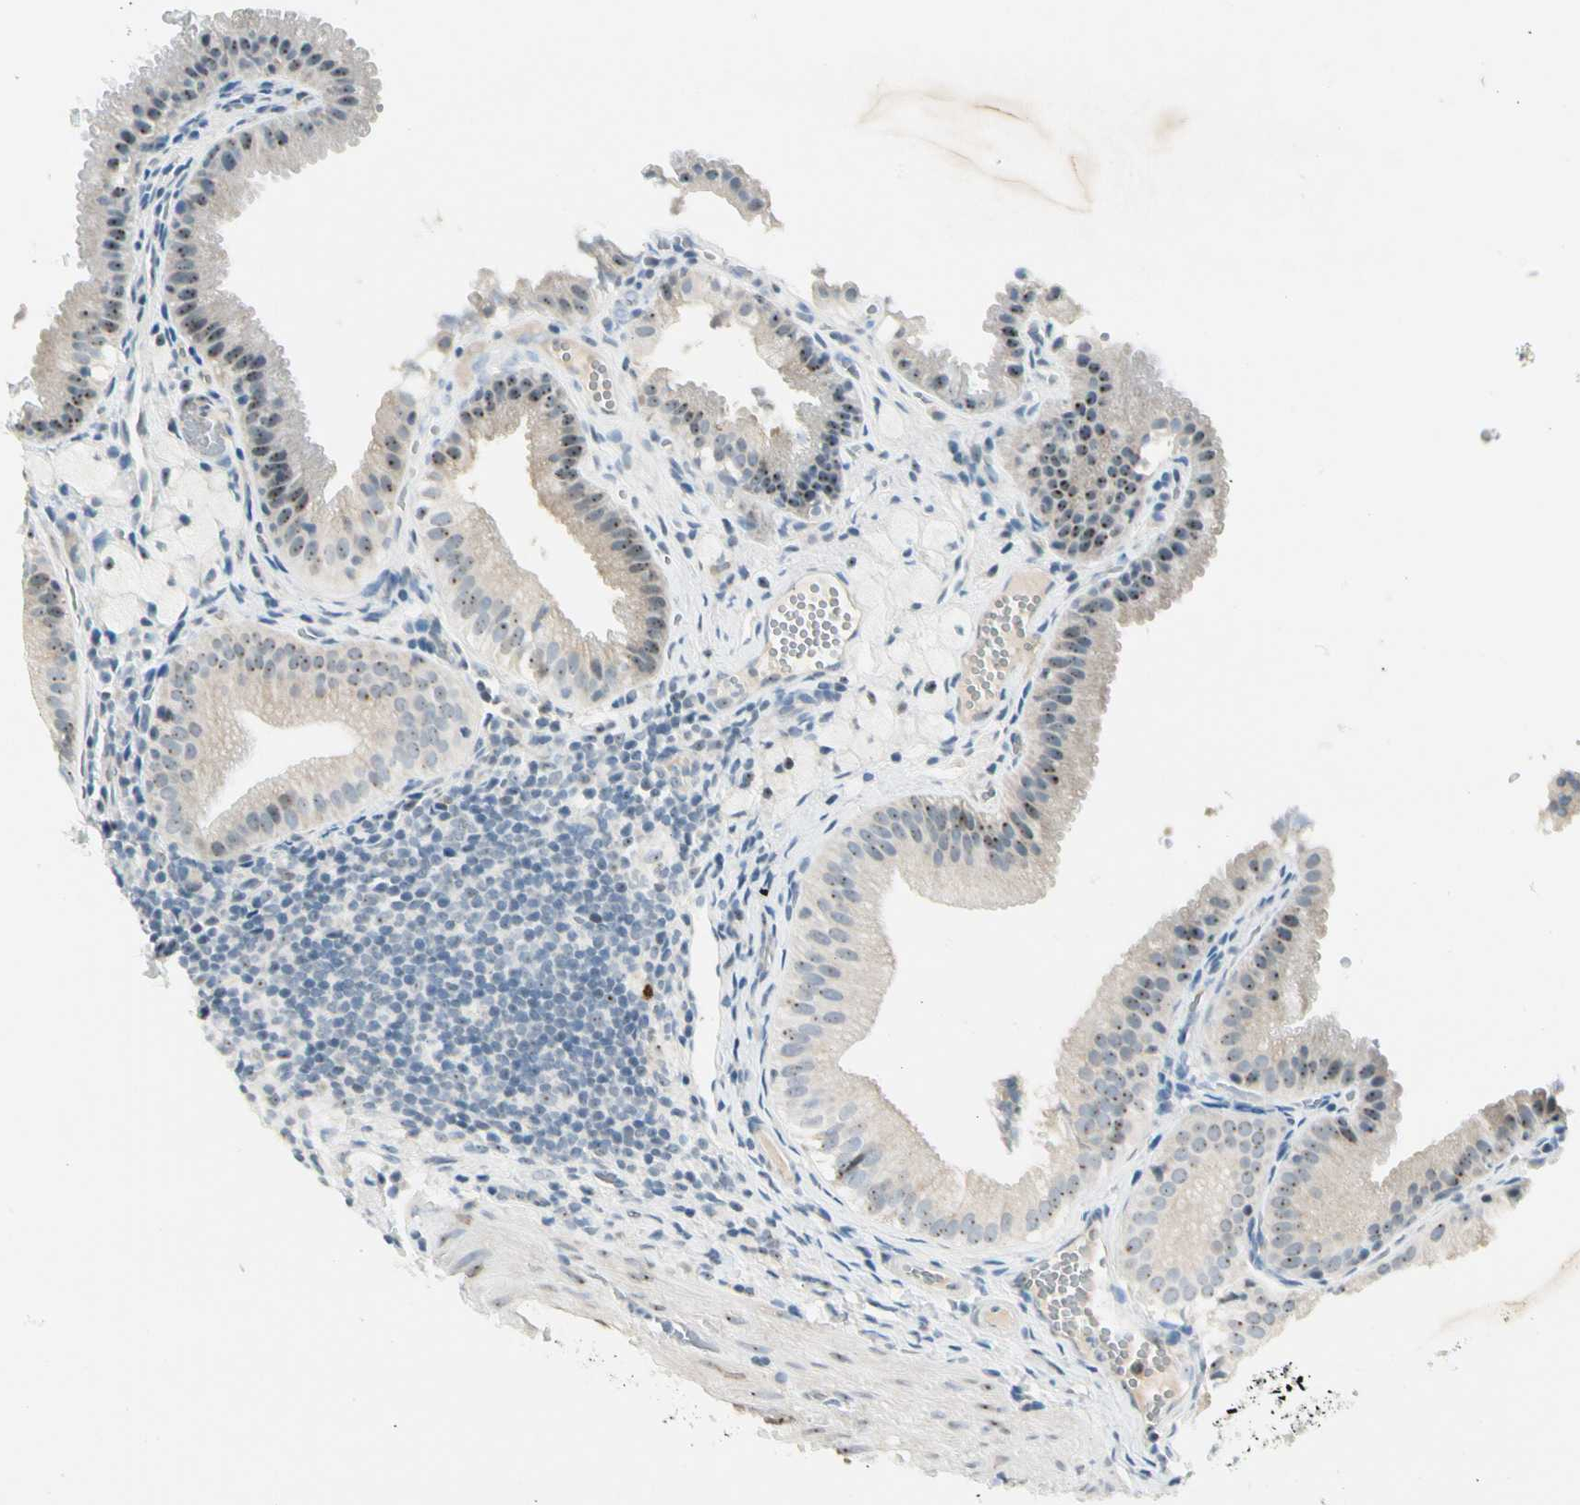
{"staining": {"intensity": "moderate", "quantity": "25%-75%", "location": "cytoplasmic/membranous,nuclear"}, "tissue": "gallbladder", "cell_type": "Glandular cells", "image_type": "normal", "snomed": [{"axis": "morphology", "description": "Normal tissue, NOS"}, {"axis": "topography", "description": "Gallbladder"}], "caption": "About 25%-75% of glandular cells in unremarkable gallbladder display moderate cytoplasmic/membranous,nuclear protein staining as visualized by brown immunohistochemical staining.", "gene": "ZSCAN1", "patient": {"sex": "female", "age": 24}}